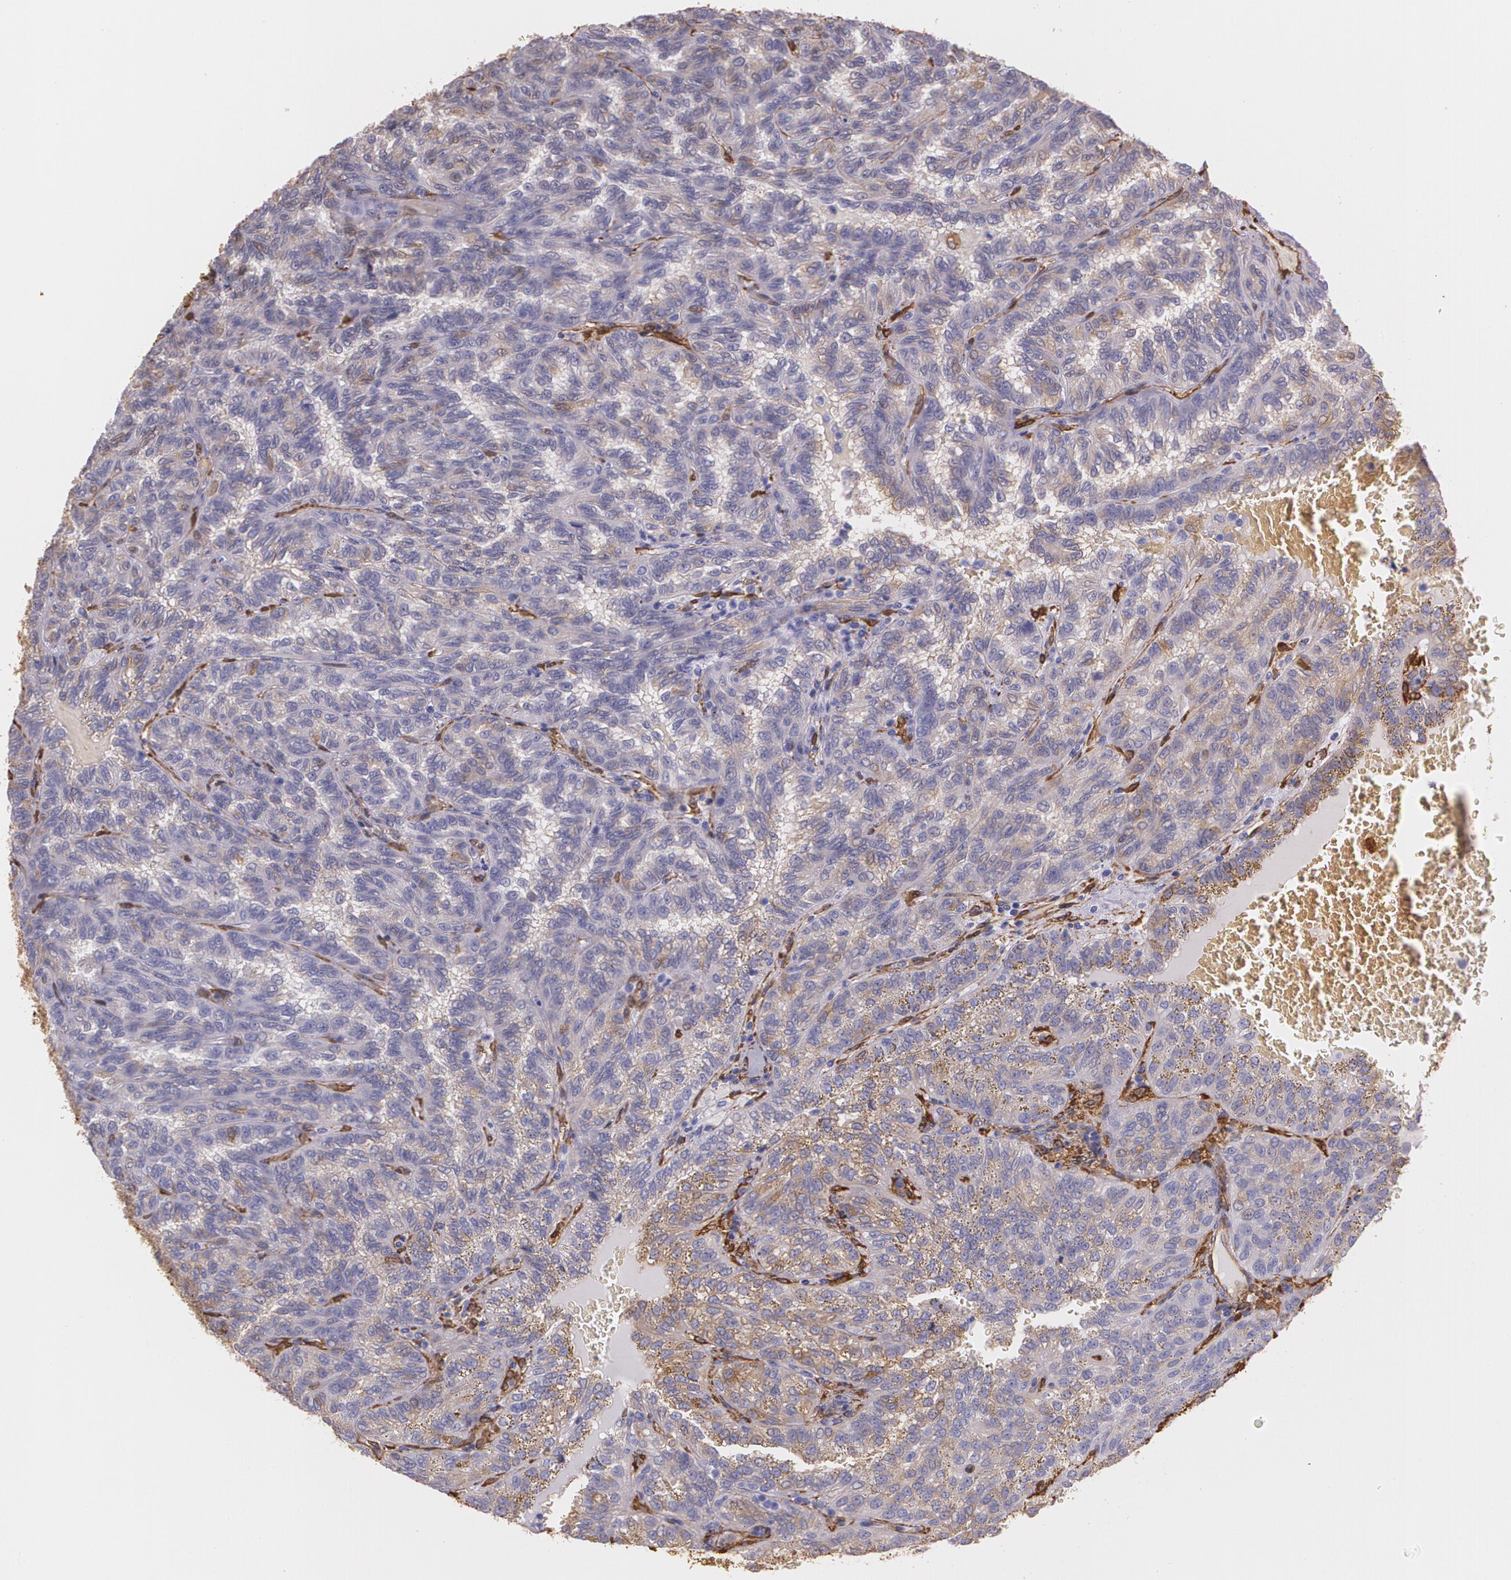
{"staining": {"intensity": "weak", "quantity": "25%-75%", "location": "cytoplasmic/membranous"}, "tissue": "renal cancer", "cell_type": "Tumor cells", "image_type": "cancer", "snomed": [{"axis": "morphology", "description": "Inflammation, NOS"}, {"axis": "morphology", "description": "Adenocarcinoma, NOS"}, {"axis": "topography", "description": "Kidney"}], "caption": "This micrograph demonstrates renal cancer stained with immunohistochemistry (IHC) to label a protein in brown. The cytoplasmic/membranous of tumor cells show weak positivity for the protein. Nuclei are counter-stained blue.", "gene": "MMP2", "patient": {"sex": "male", "age": 68}}